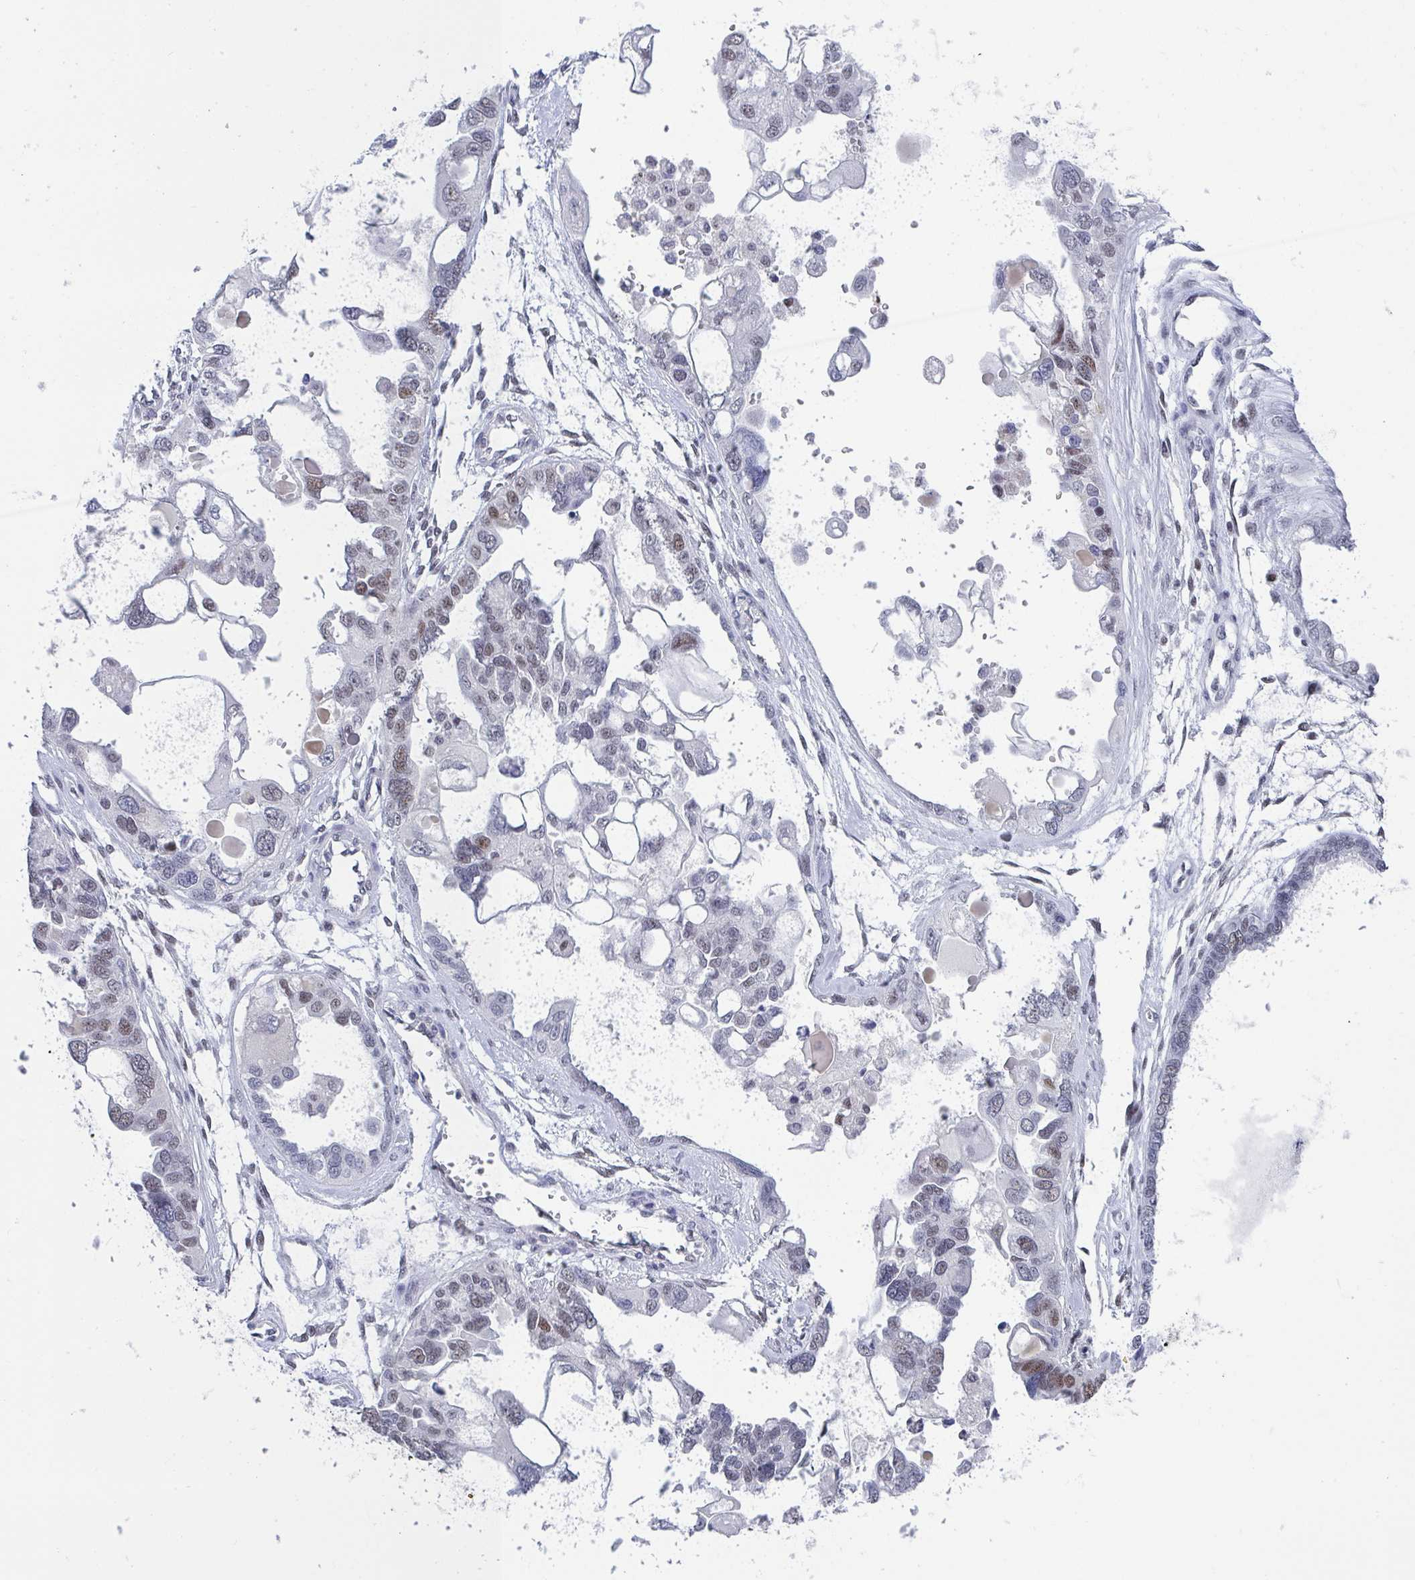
{"staining": {"intensity": "moderate", "quantity": "<25%", "location": "nuclear"}, "tissue": "ovarian cancer", "cell_type": "Tumor cells", "image_type": "cancer", "snomed": [{"axis": "morphology", "description": "Cystadenocarcinoma, serous, NOS"}, {"axis": "topography", "description": "Ovary"}], "caption": "The immunohistochemical stain labels moderate nuclear expression in tumor cells of ovarian serous cystadenocarcinoma tissue.", "gene": "JDP2", "patient": {"sex": "female", "age": 51}}